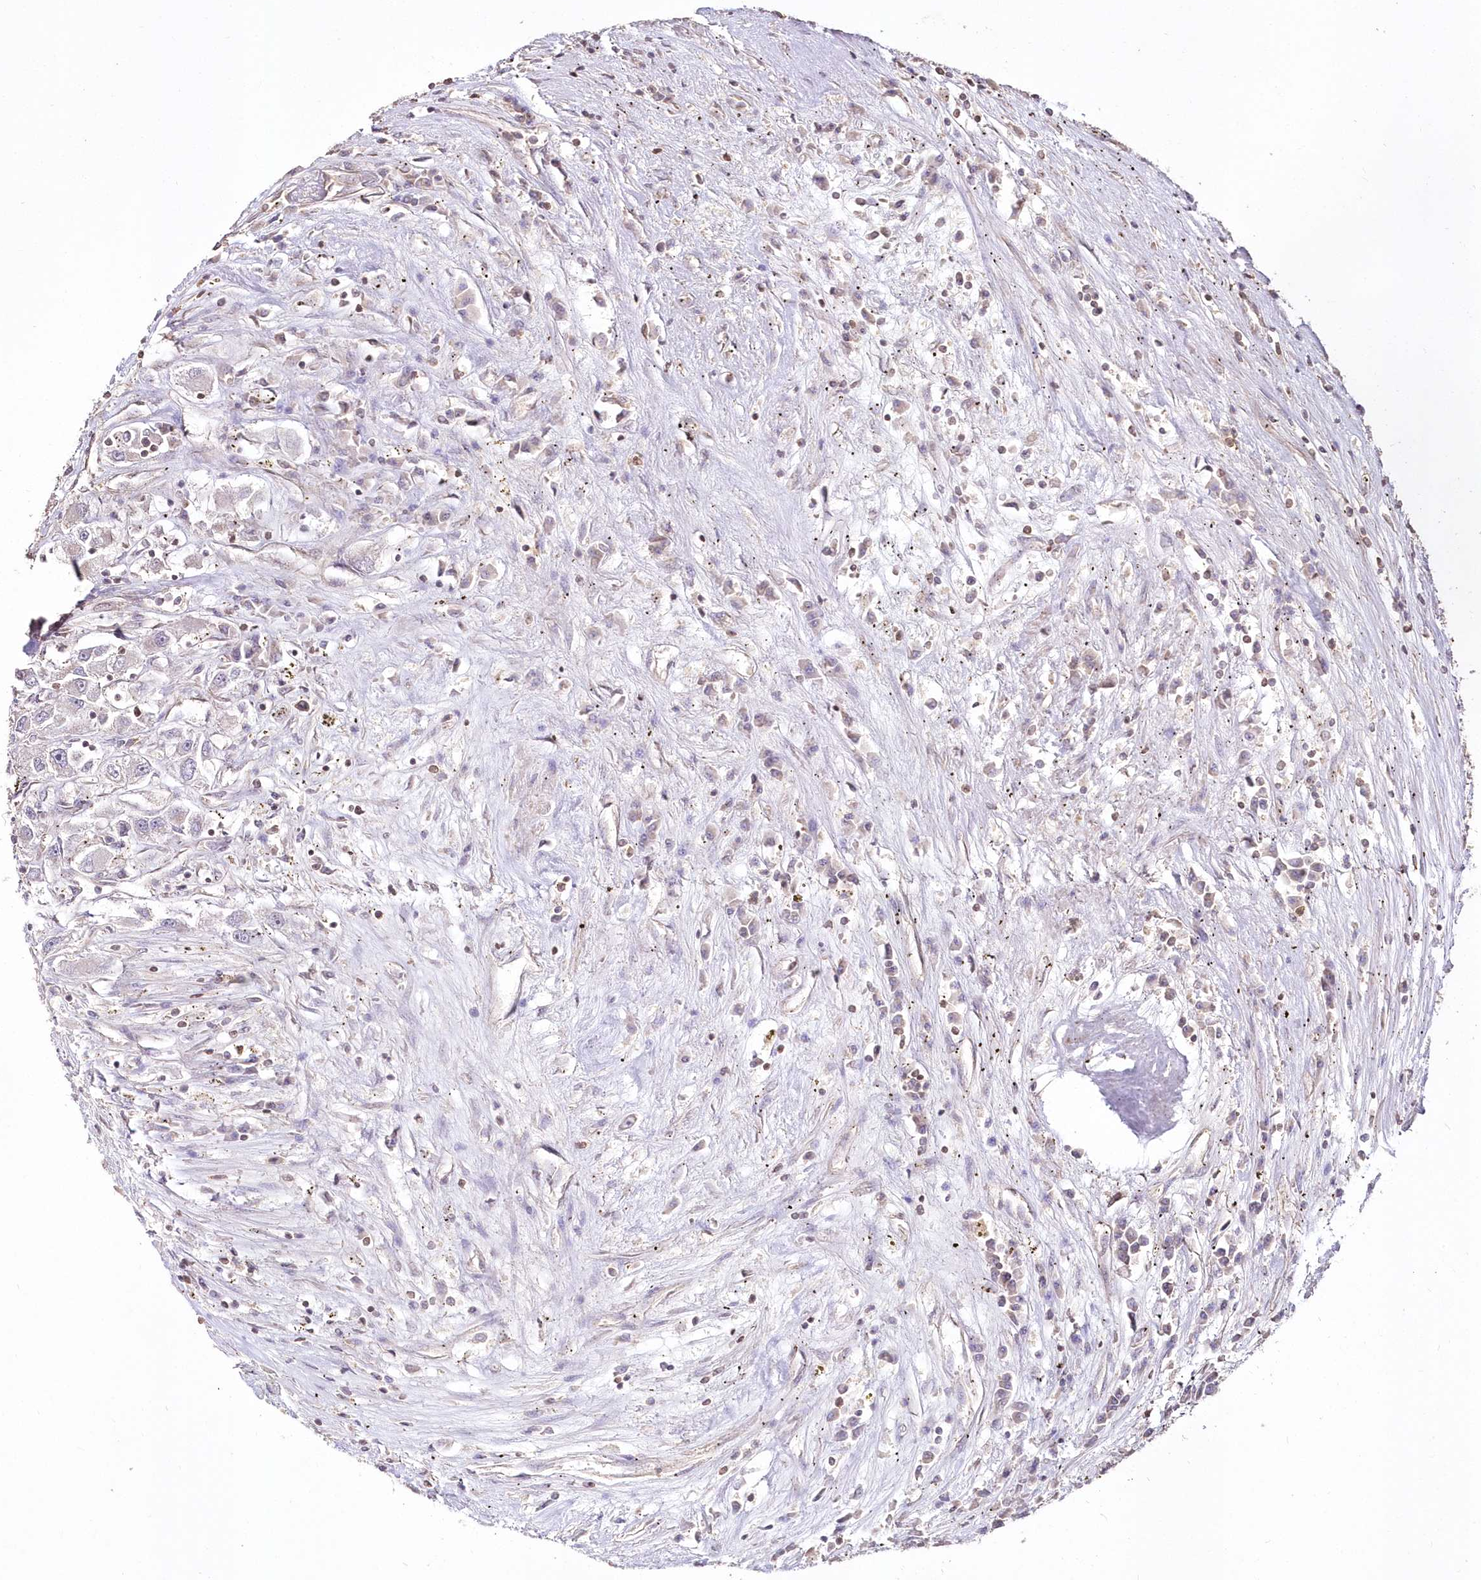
{"staining": {"intensity": "negative", "quantity": "none", "location": "none"}, "tissue": "renal cancer", "cell_type": "Tumor cells", "image_type": "cancer", "snomed": [{"axis": "morphology", "description": "Adenocarcinoma, NOS"}, {"axis": "topography", "description": "Kidney"}], "caption": "A high-resolution photomicrograph shows immunohistochemistry staining of adenocarcinoma (renal), which demonstrates no significant positivity in tumor cells.", "gene": "STK17B", "patient": {"sex": "female", "age": 52}}